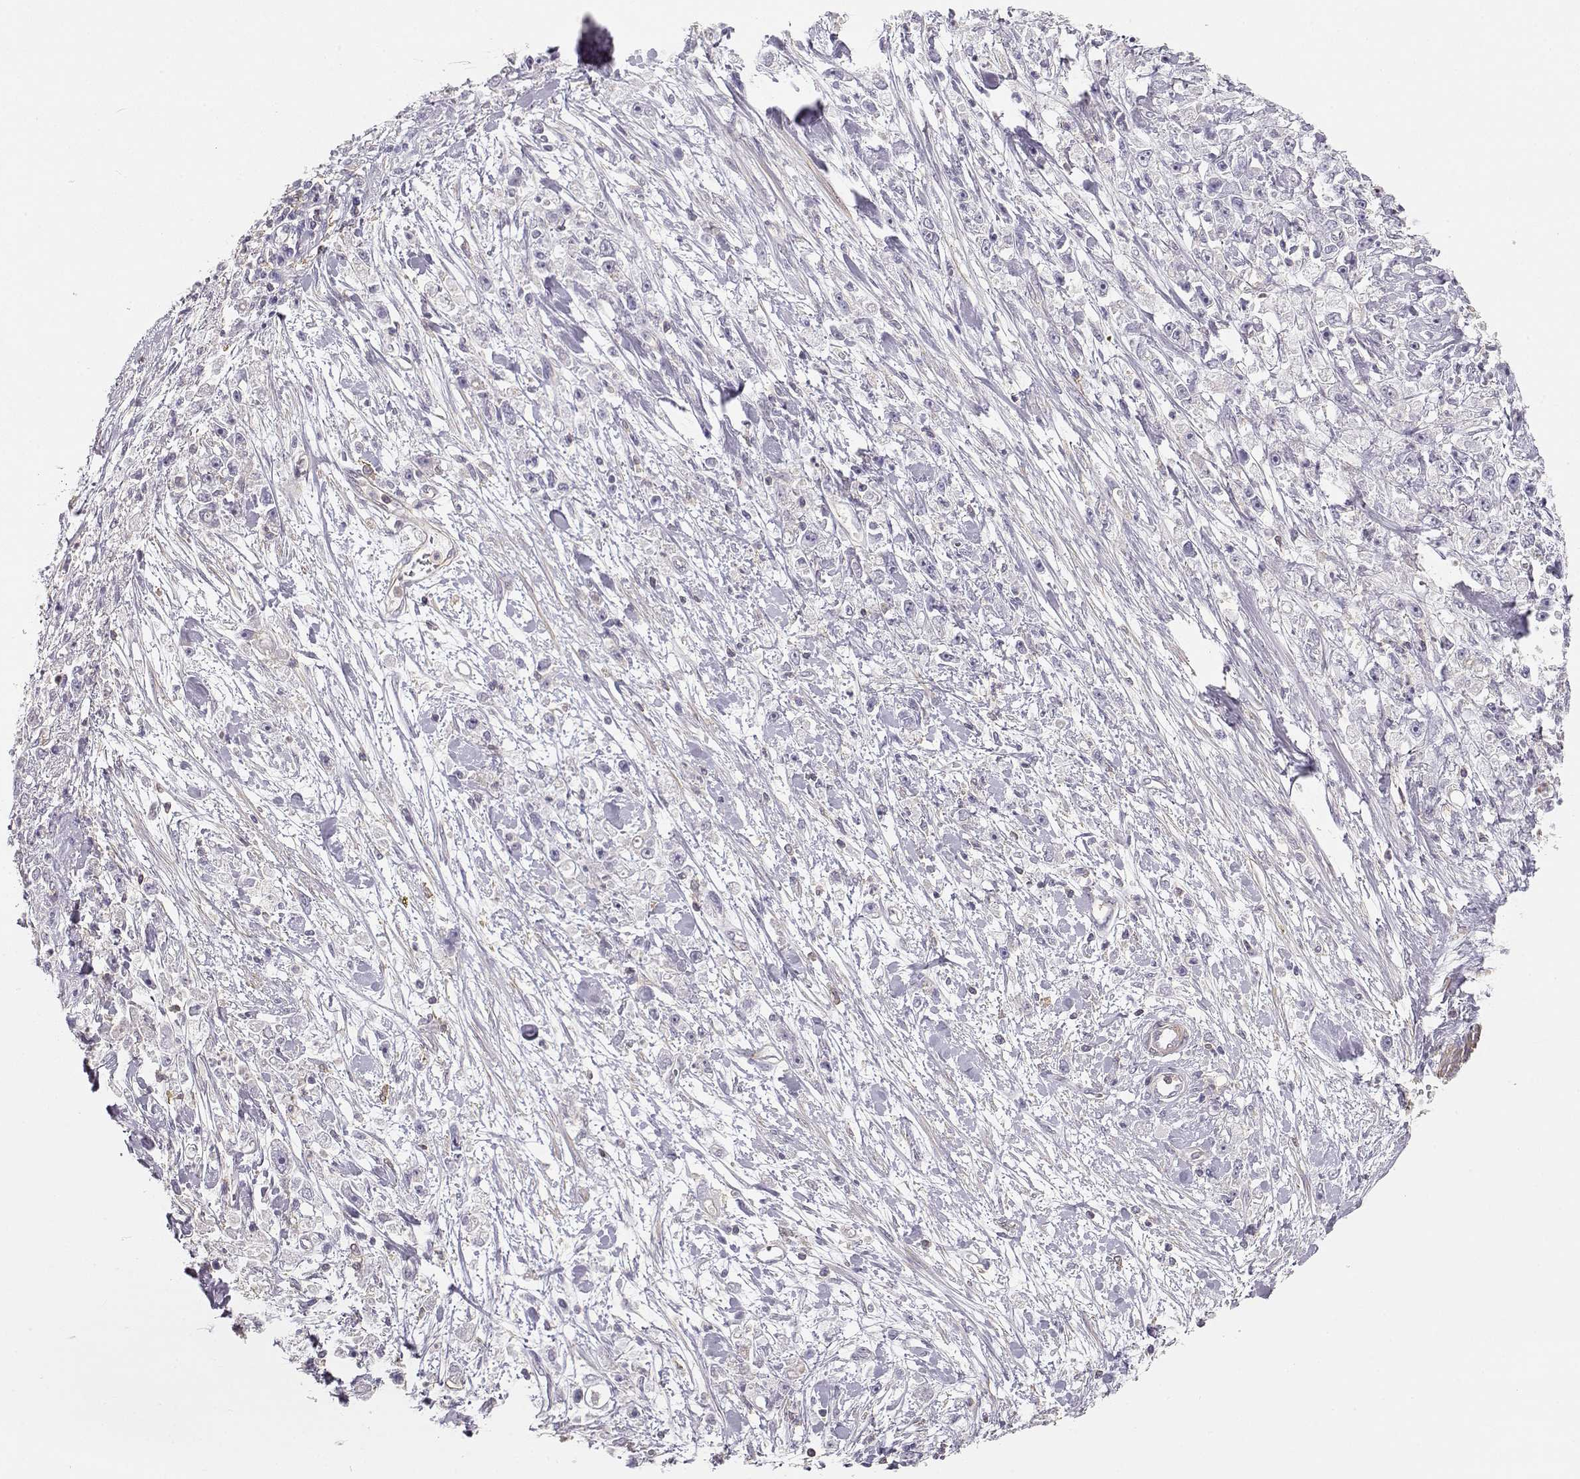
{"staining": {"intensity": "negative", "quantity": "none", "location": "none"}, "tissue": "stomach cancer", "cell_type": "Tumor cells", "image_type": "cancer", "snomed": [{"axis": "morphology", "description": "Adenocarcinoma, NOS"}, {"axis": "topography", "description": "Stomach"}], "caption": "The micrograph displays no significant expression in tumor cells of stomach cancer.", "gene": "DAPL1", "patient": {"sex": "female", "age": 59}}